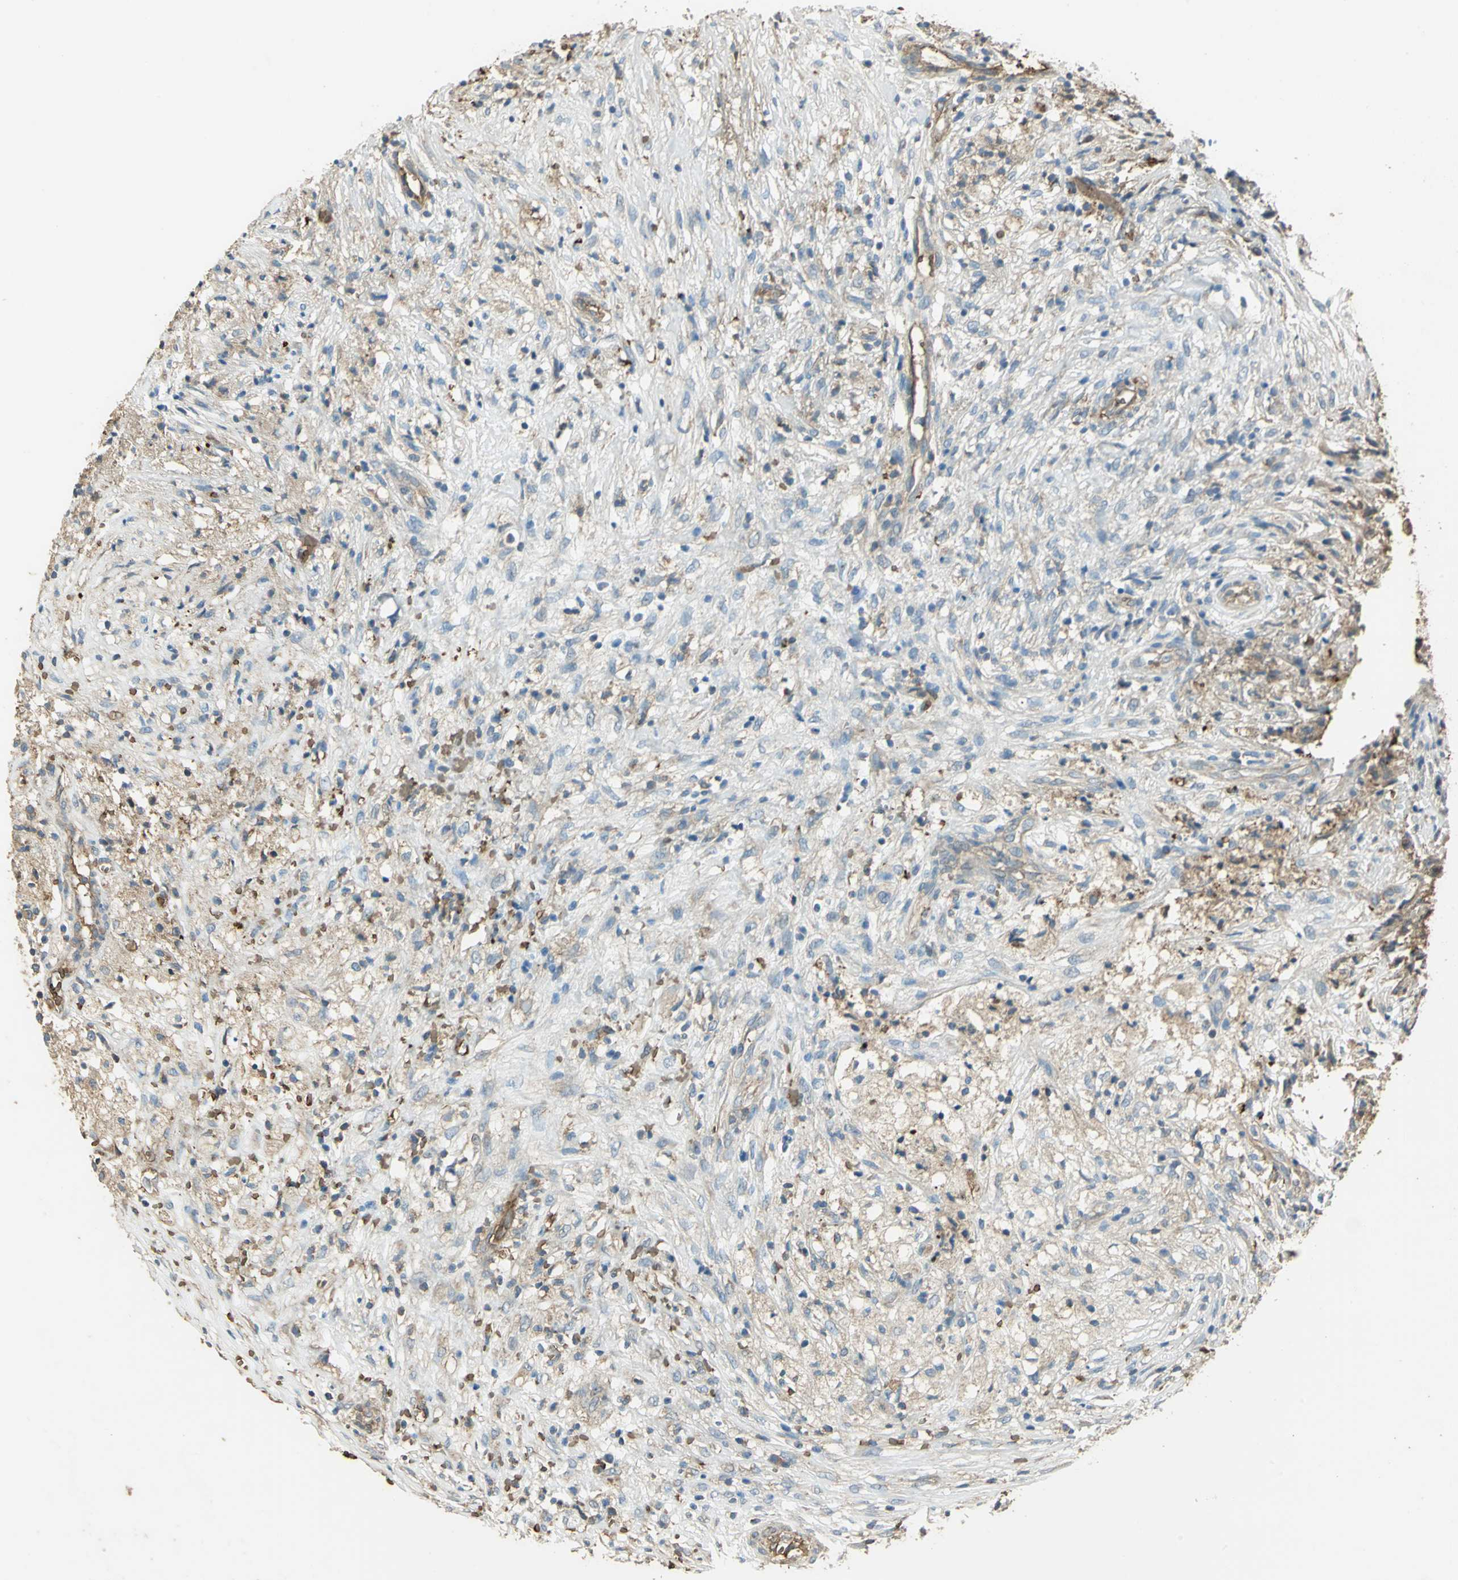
{"staining": {"intensity": "weak", "quantity": "25%-75%", "location": "cytoplasmic/membranous"}, "tissue": "ovarian cancer", "cell_type": "Tumor cells", "image_type": "cancer", "snomed": [{"axis": "morphology", "description": "Carcinoma, endometroid"}, {"axis": "topography", "description": "Ovary"}], "caption": "An IHC photomicrograph of tumor tissue is shown. Protein staining in brown shows weak cytoplasmic/membranous positivity in endometroid carcinoma (ovarian) within tumor cells.", "gene": "DDAH1", "patient": {"sex": "female", "age": 42}}